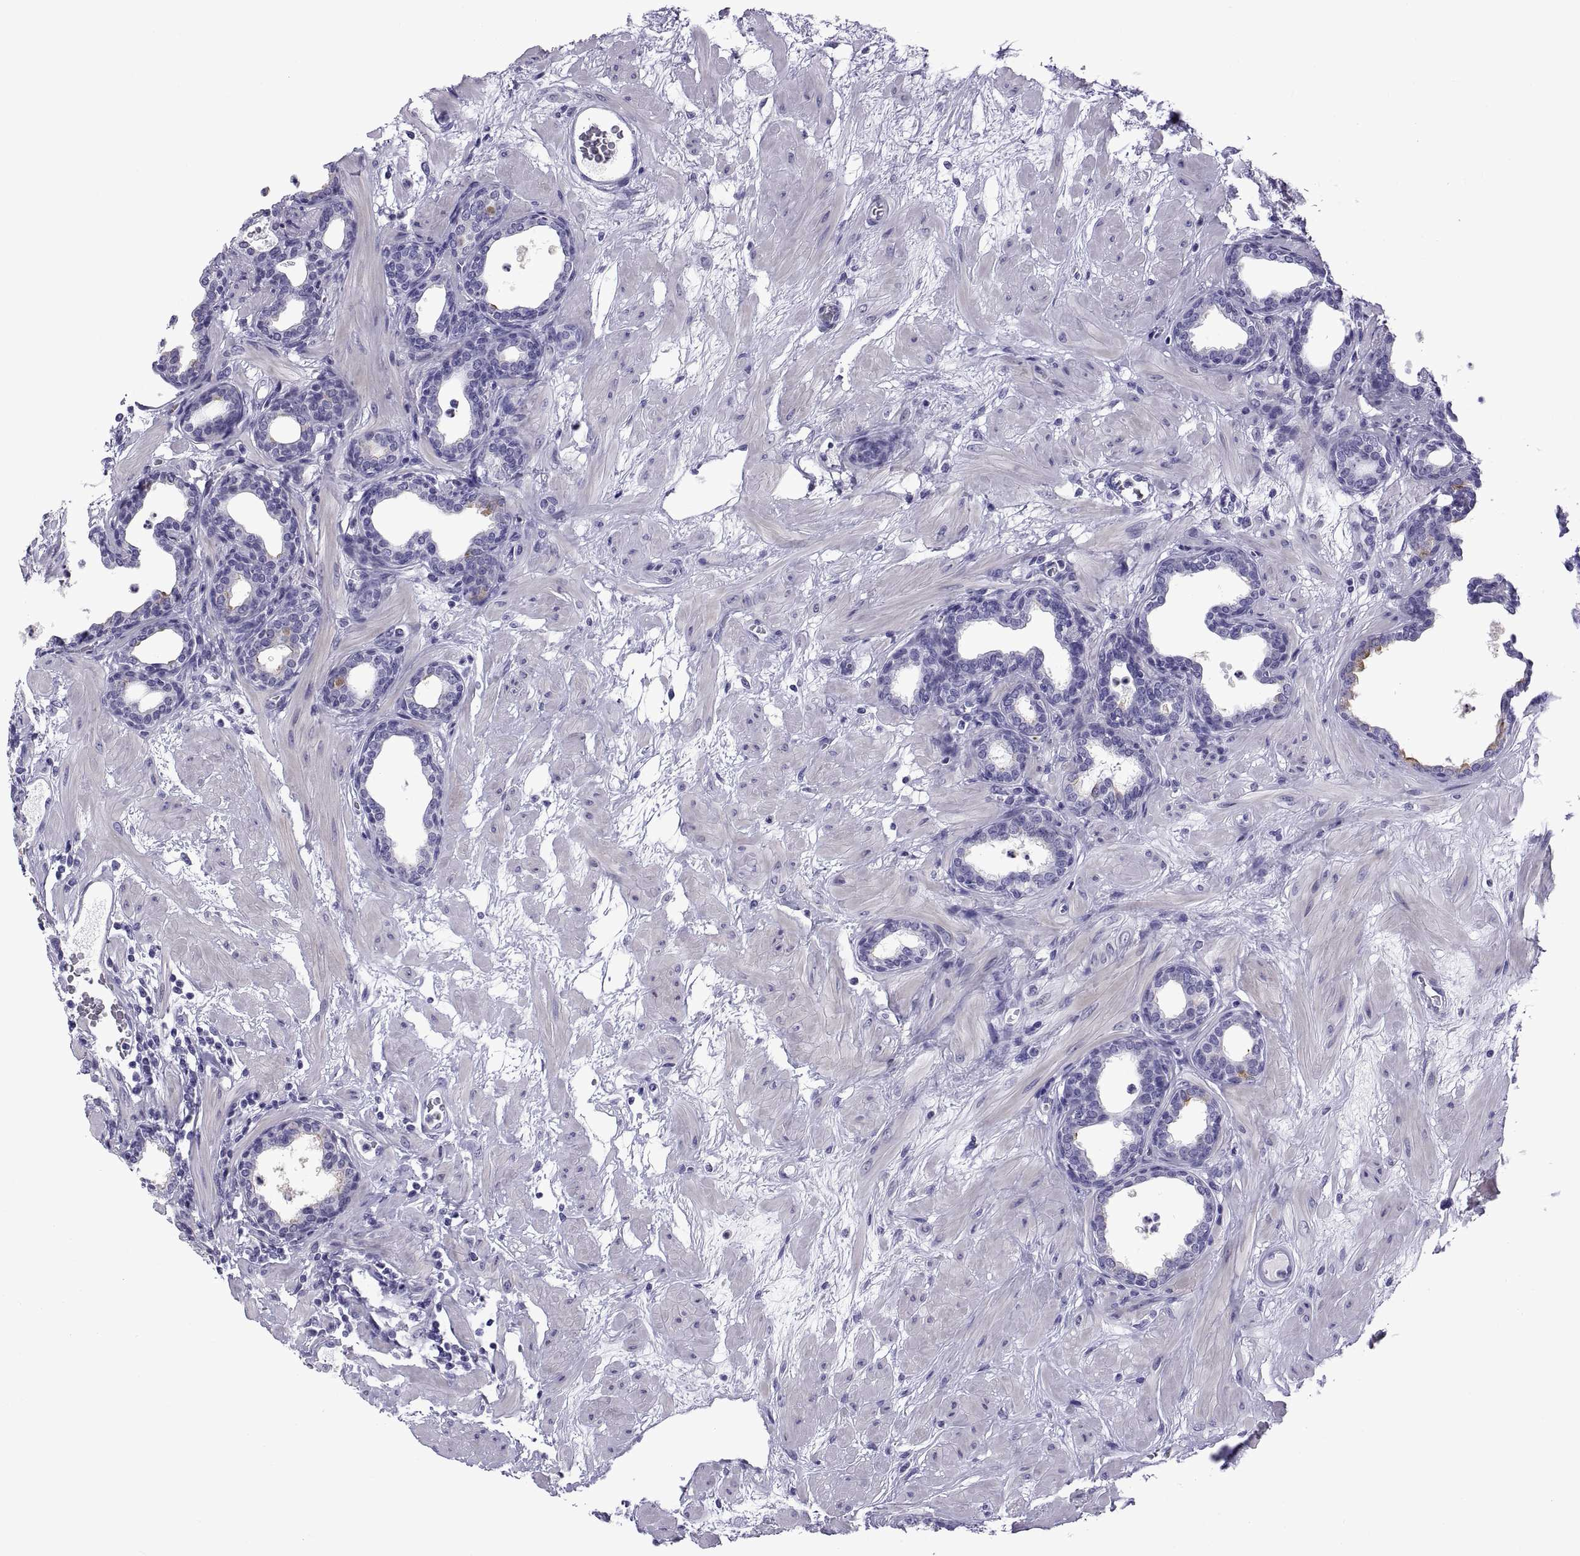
{"staining": {"intensity": "negative", "quantity": "none", "location": "none"}, "tissue": "prostate", "cell_type": "Glandular cells", "image_type": "normal", "snomed": [{"axis": "morphology", "description": "Normal tissue, NOS"}, {"axis": "topography", "description": "Prostate"}], "caption": "Unremarkable prostate was stained to show a protein in brown. There is no significant expression in glandular cells. (DAB IHC, high magnification).", "gene": "C3orf22", "patient": {"sex": "male", "age": 37}}